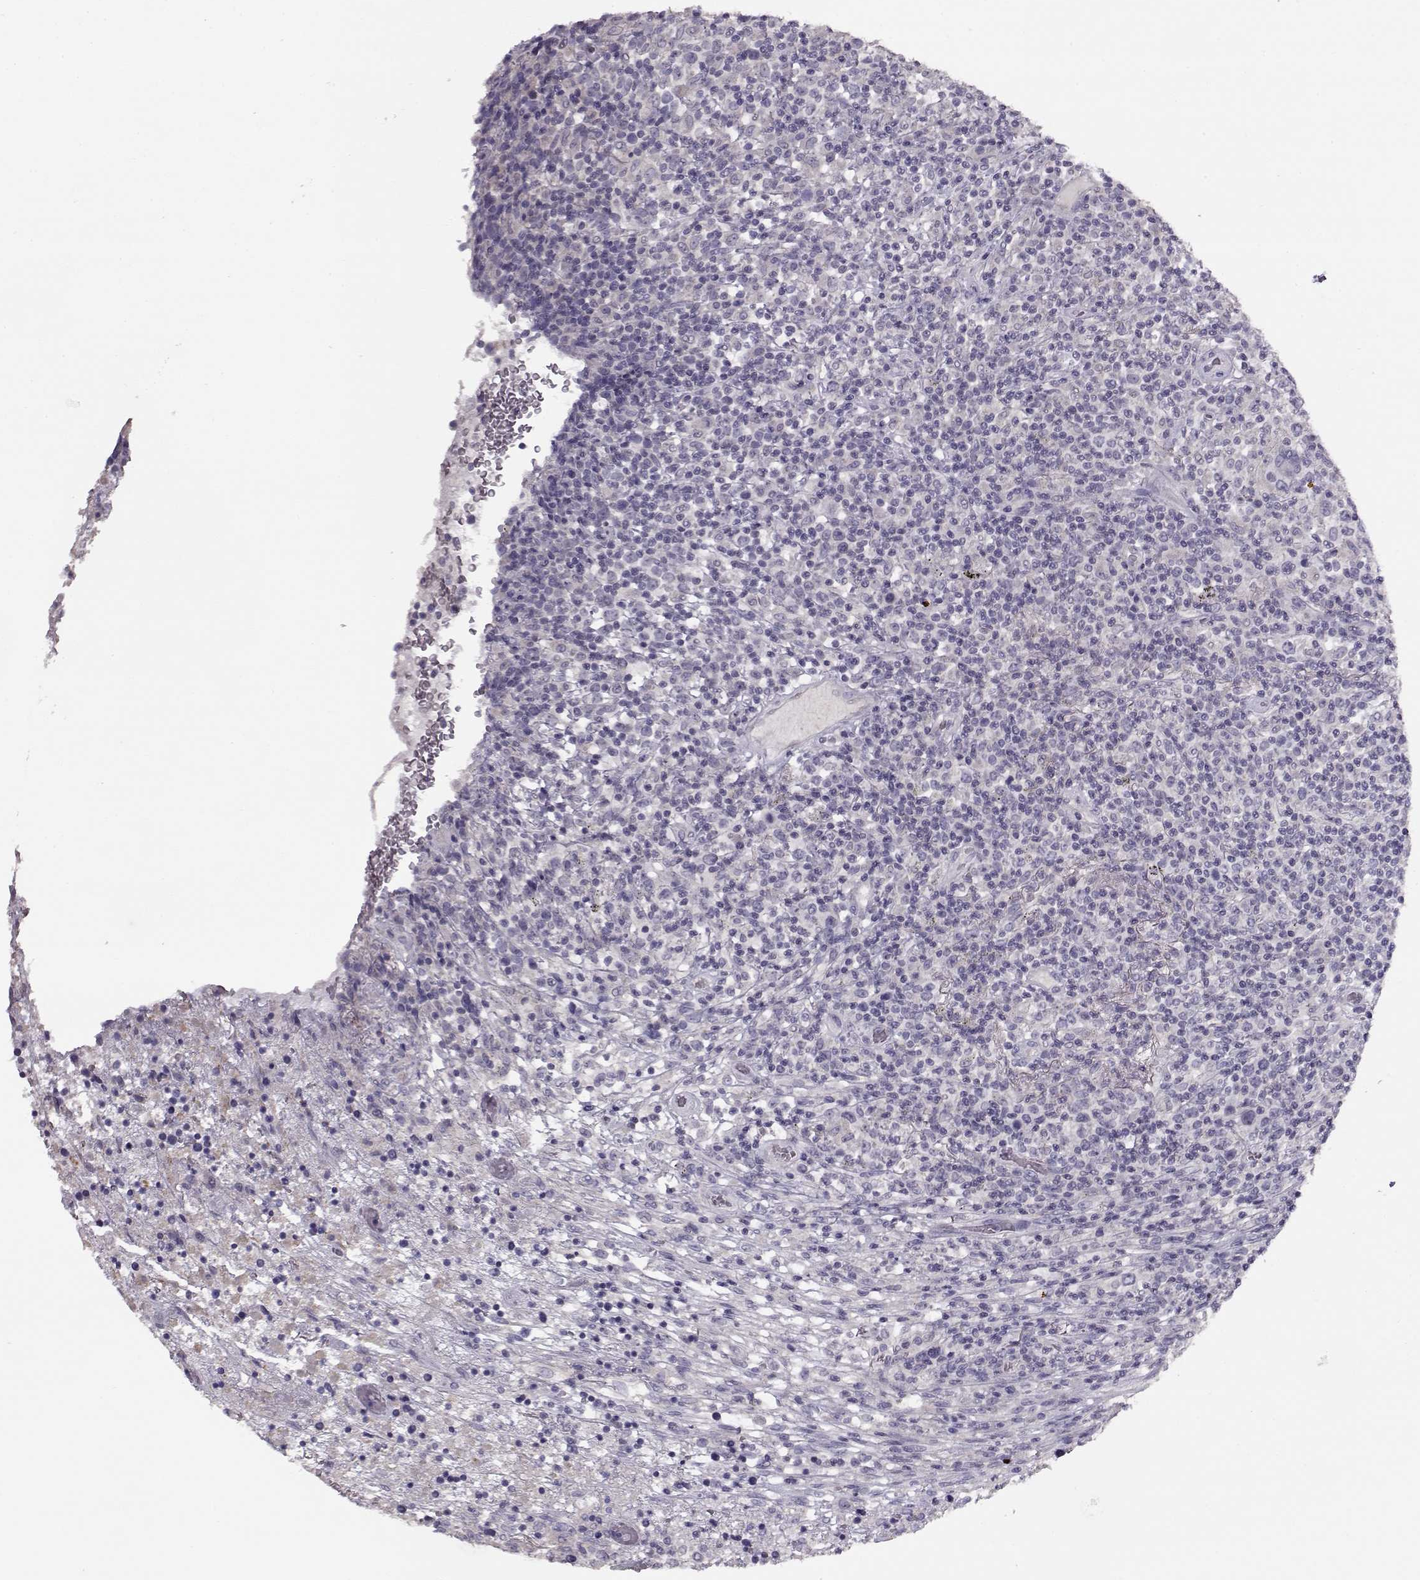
{"staining": {"intensity": "negative", "quantity": "none", "location": "none"}, "tissue": "lymphoma", "cell_type": "Tumor cells", "image_type": "cancer", "snomed": [{"axis": "morphology", "description": "Malignant lymphoma, non-Hodgkin's type, High grade"}, {"axis": "topography", "description": "Lung"}], "caption": "Immunohistochemistry photomicrograph of malignant lymphoma, non-Hodgkin's type (high-grade) stained for a protein (brown), which displays no expression in tumor cells. (DAB (3,3'-diaminobenzidine) immunohistochemistry with hematoxylin counter stain).", "gene": "GRK1", "patient": {"sex": "male", "age": 79}}